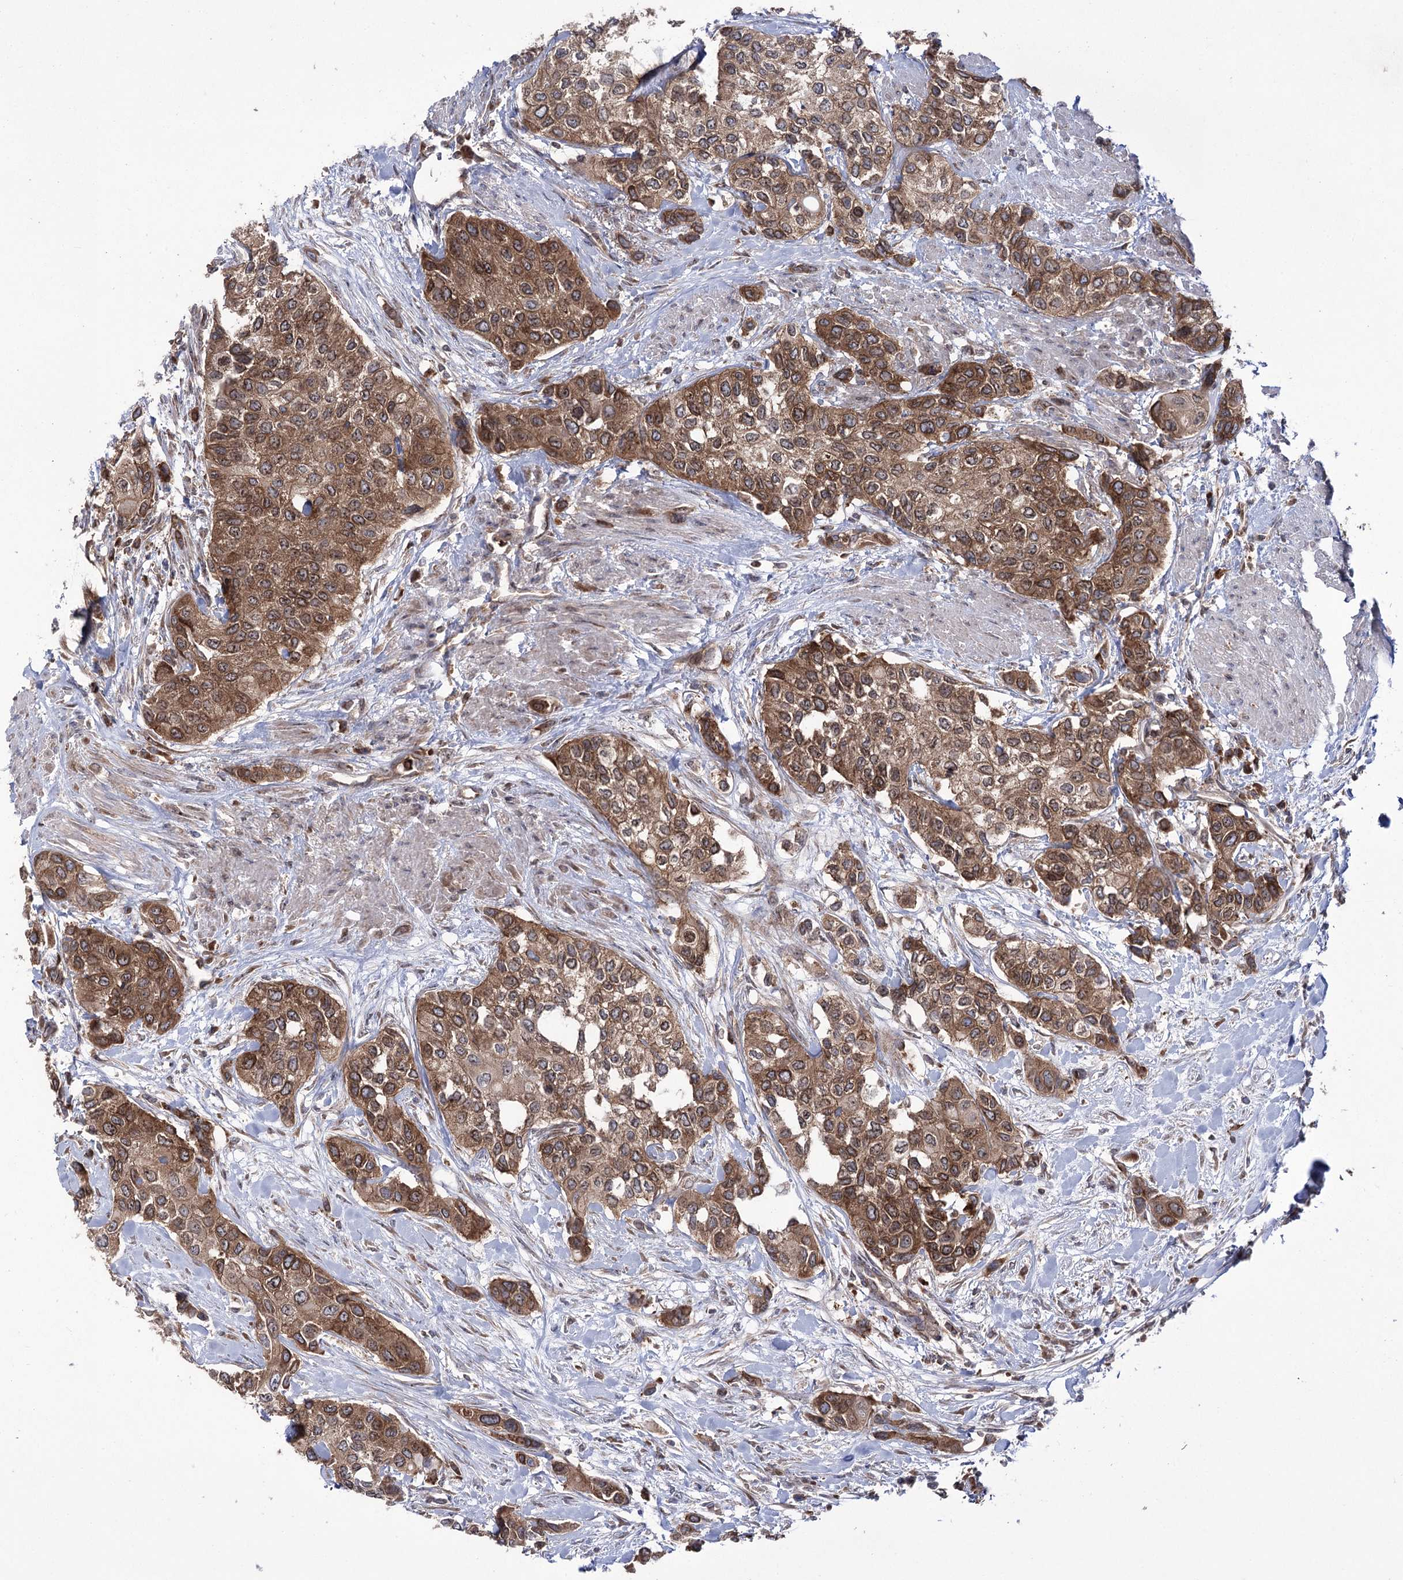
{"staining": {"intensity": "moderate", "quantity": ">75%", "location": "cytoplasmic/membranous"}, "tissue": "urothelial cancer", "cell_type": "Tumor cells", "image_type": "cancer", "snomed": [{"axis": "morphology", "description": "Normal tissue, NOS"}, {"axis": "morphology", "description": "Urothelial carcinoma, High grade"}, {"axis": "topography", "description": "Vascular tissue"}, {"axis": "topography", "description": "Urinary bladder"}], "caption": "Urothelial cancer stained for a protein displays moderate cytoplasmic/membranous positivity in tumor cells.", "gene": "ZNF622", "patient": {"sex": "female", "age": 56}}